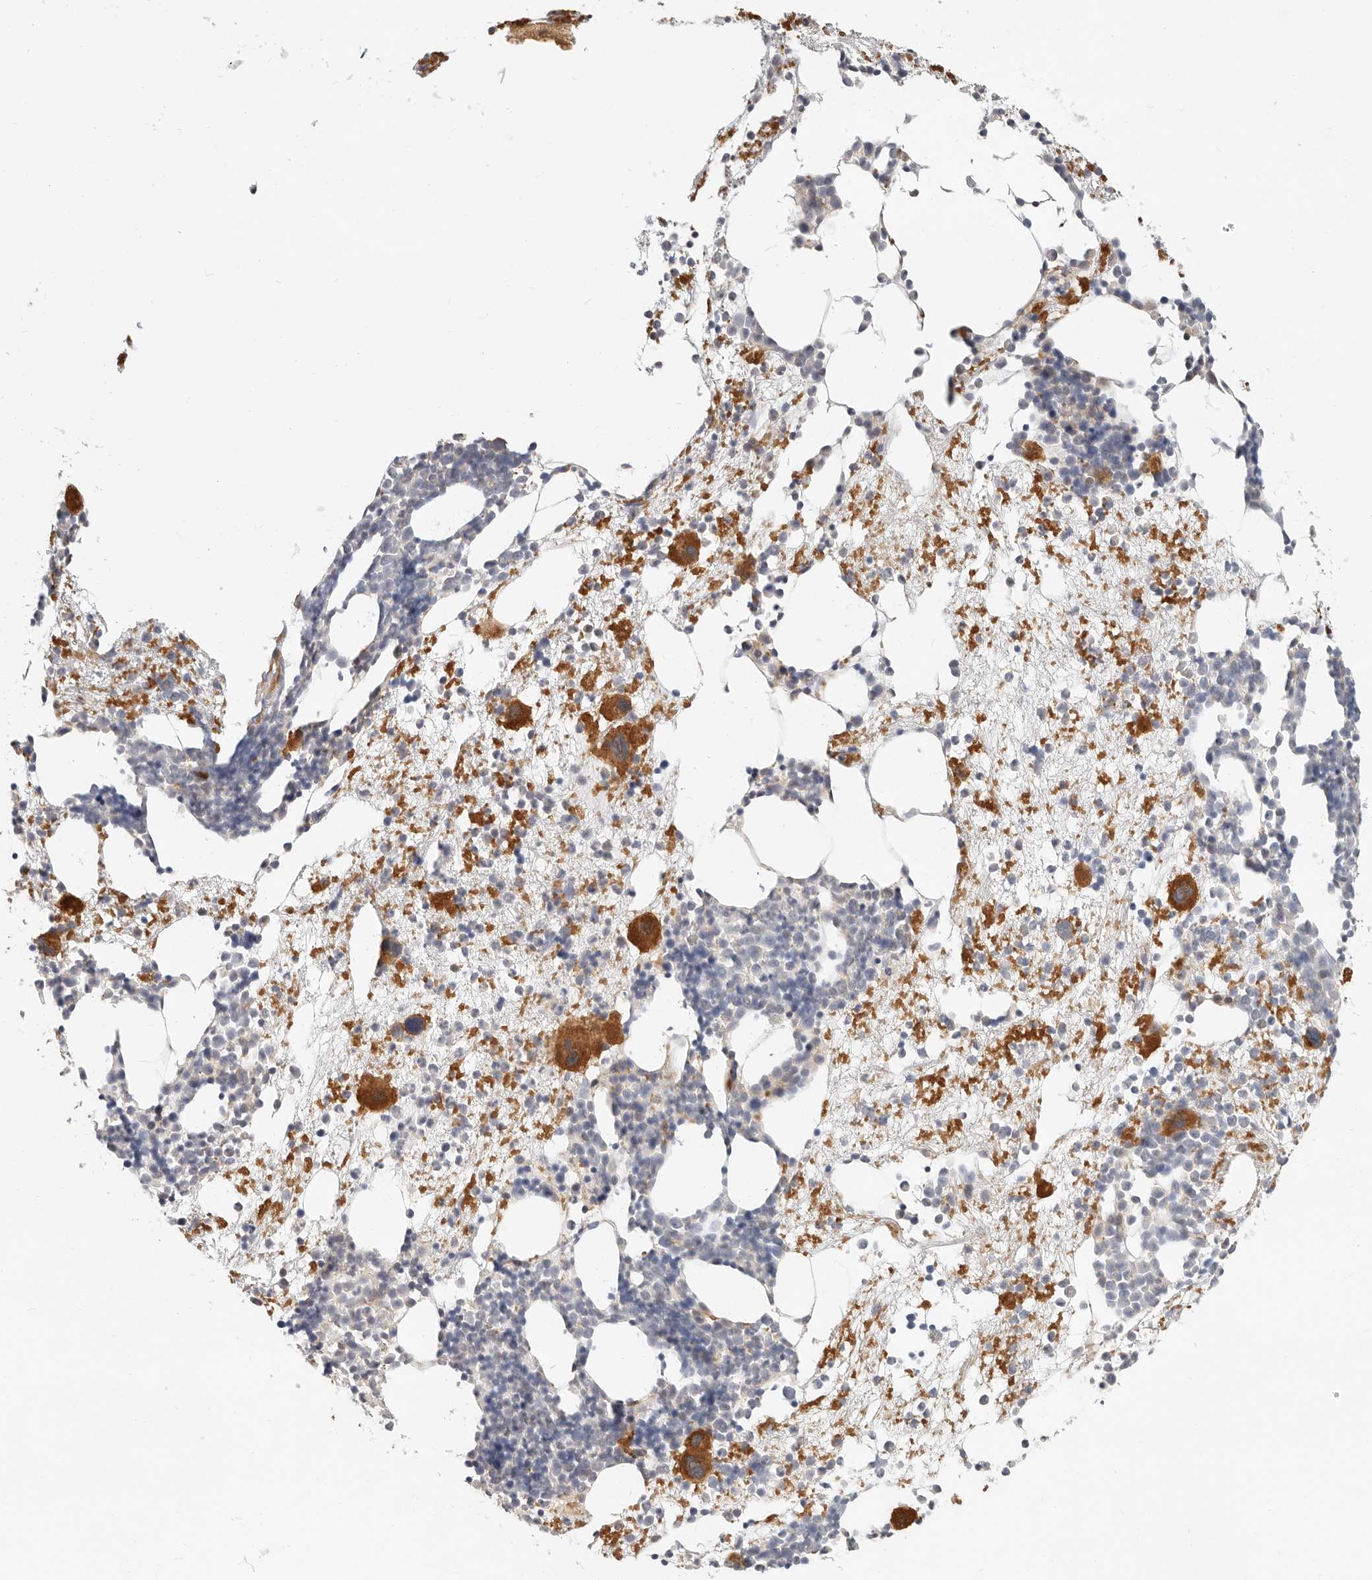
{"staining": {"intensity": "strong", "quantity": ">75%", "location": "cytoplasmic/membranous"}, "tissue": "bone marrow", "cell_type": "Hematopoietic cells", "image_type": "normal", "snomed": [{"axis": "morphology", "description": "Normal tissue, NOS"}, {"axis": "topography", "description": "Bone marrow"}], "caption": "A high amount of strong cytoplasmic/membranous staining is present in about >75% of hematopoietic cells in benign bone marrow.", "gene": "ZRANB1", "patient": {"sex": "male", "age": 54}}